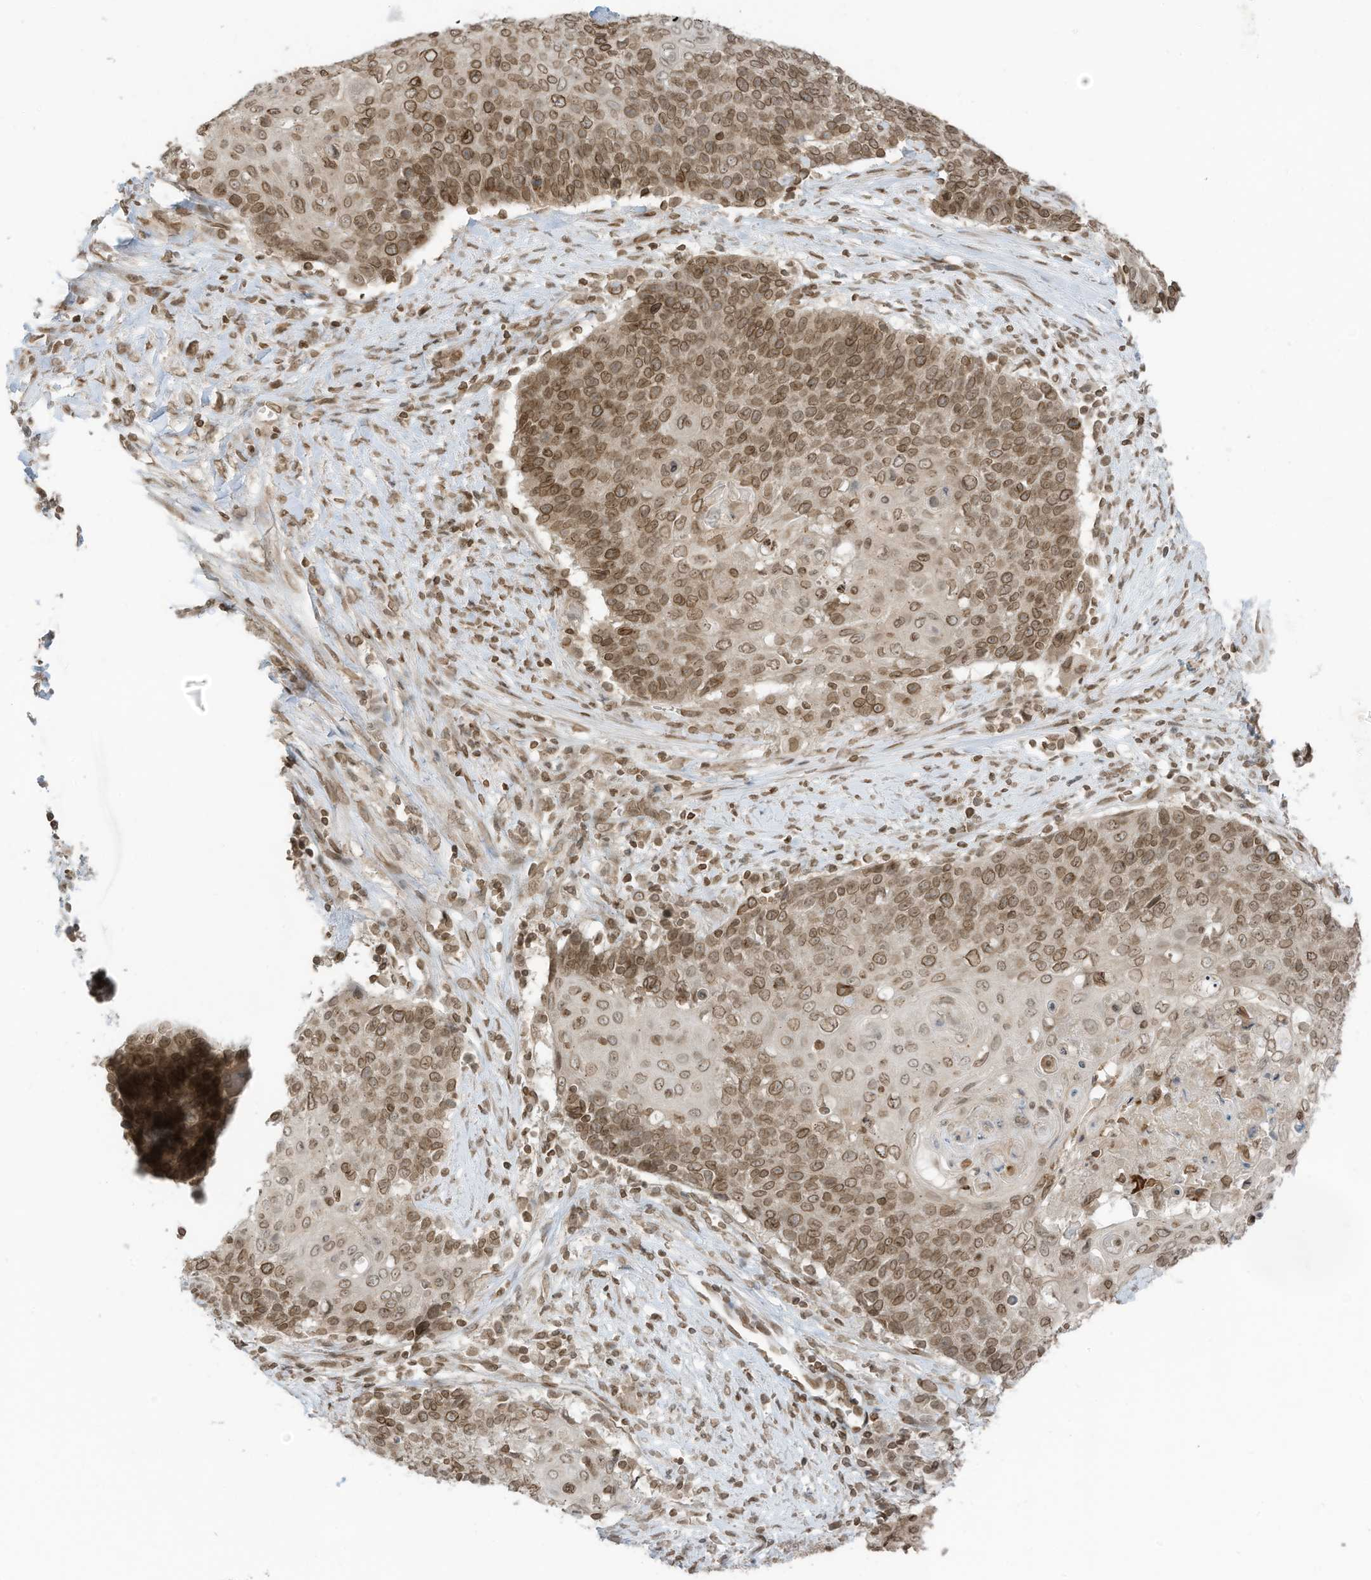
{"staining": {"intensity": "moderate", "quantity": ">75%", "location": "cytoplasmic/membranous,nuclear"}, "tissue": "cervical cancer", "cell_type": "Tumor cells", "image_type": "cancer", "snomed": [{"axis": "morphology", "description": "Squamous cell carcinoma, NOS"}, {"axis": "topography", "description": "Cervix"}], "caption": "This photomicrograph demonstrates immunohistochemistry staining of human cervical squamous cell carcinoma, with medium moderate cytoplasmic/membranous and nuclear staining in about >75% of tumor cells.", "gene": "RABL3", "patient": {"sex": "female", "age": 39}}